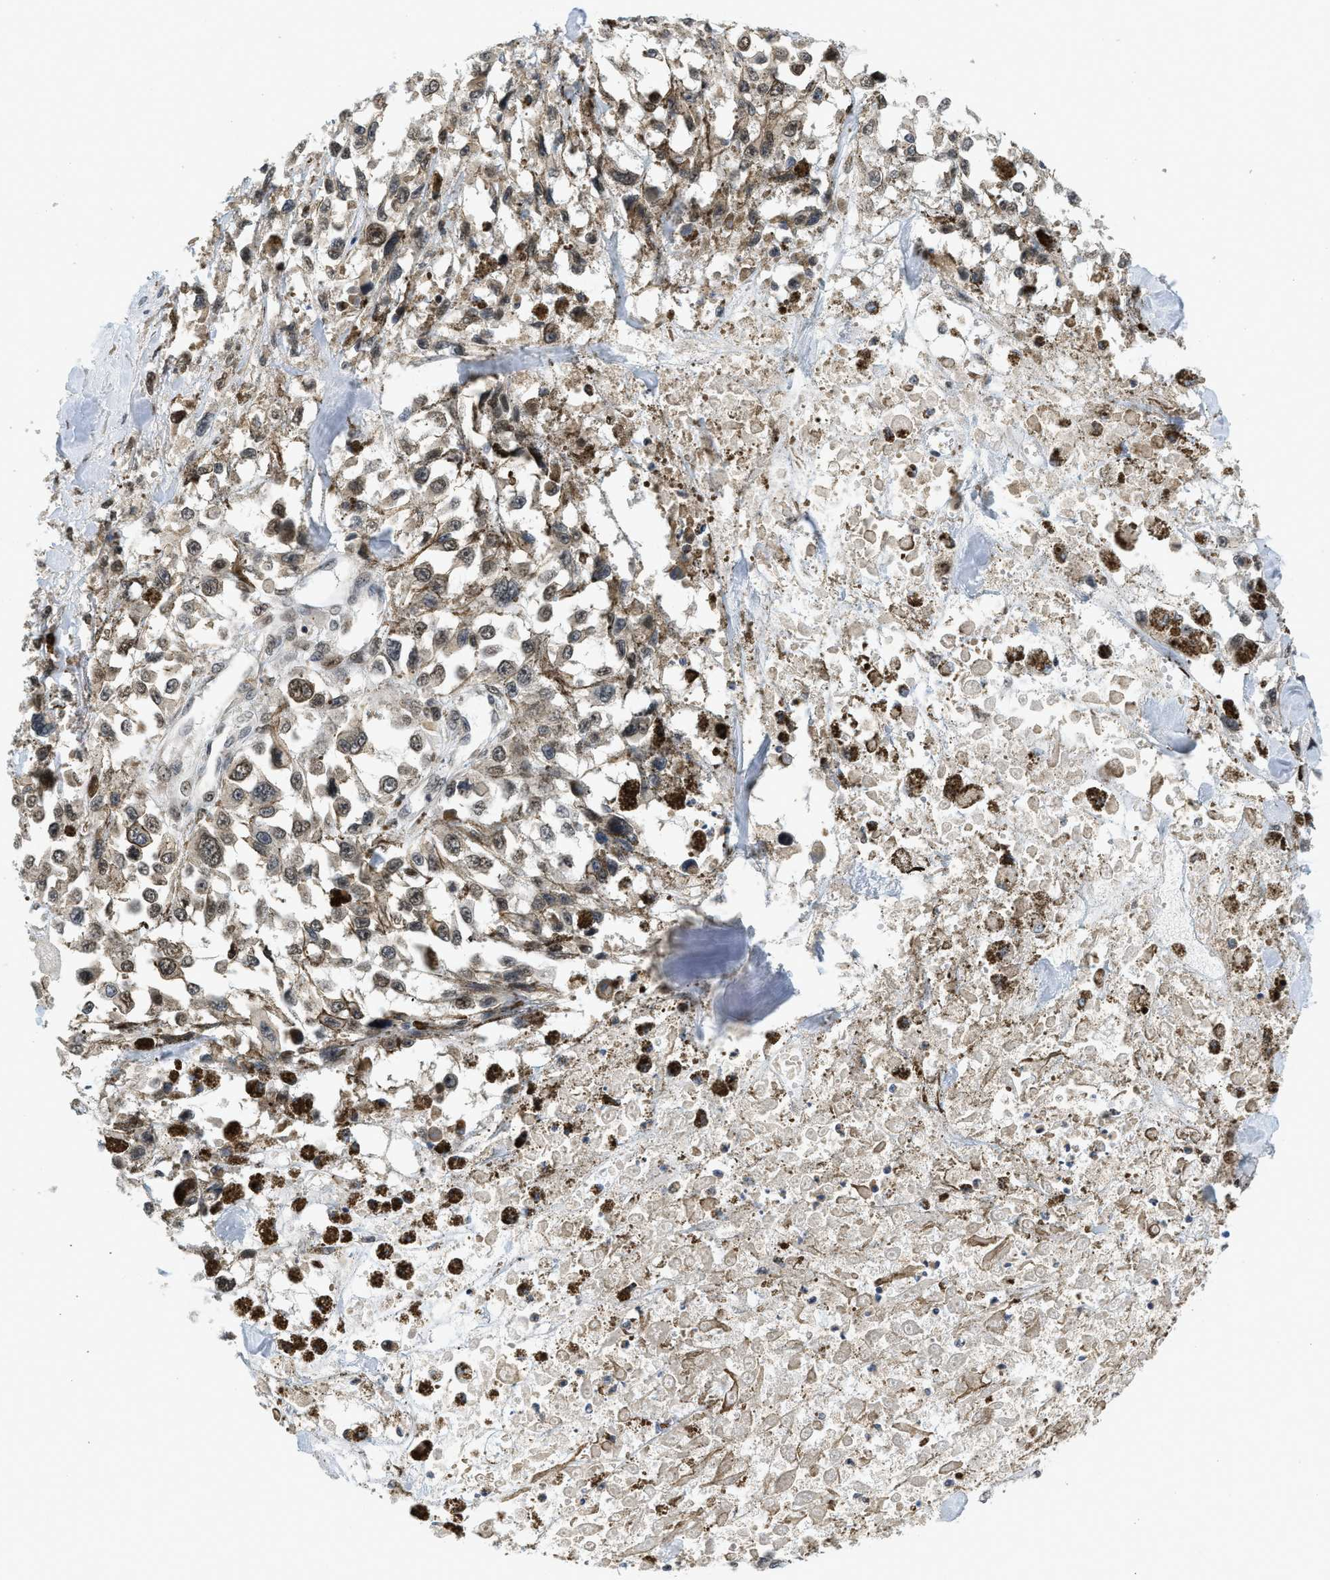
{"staining": {"intensity": "moderate", "quantity": ">75%", "location": "nuclear"}, "tissue": "melanoma", "cell_type": "Tumor cells", "image_type": "cancer", "snomed": [{"axis": "morphology", "description": "Malignant melanoma, Metastatic site"}, {"axis": "topography", "description": "Lymph node"}], "caption": "A medium amount of moderate nuclear expression is present in about >75% of tumor cells in malignant melanoma (metastatic site) tissue.", "gene": "KMT2A", "patient": {"sex": "male", "age": 59}}